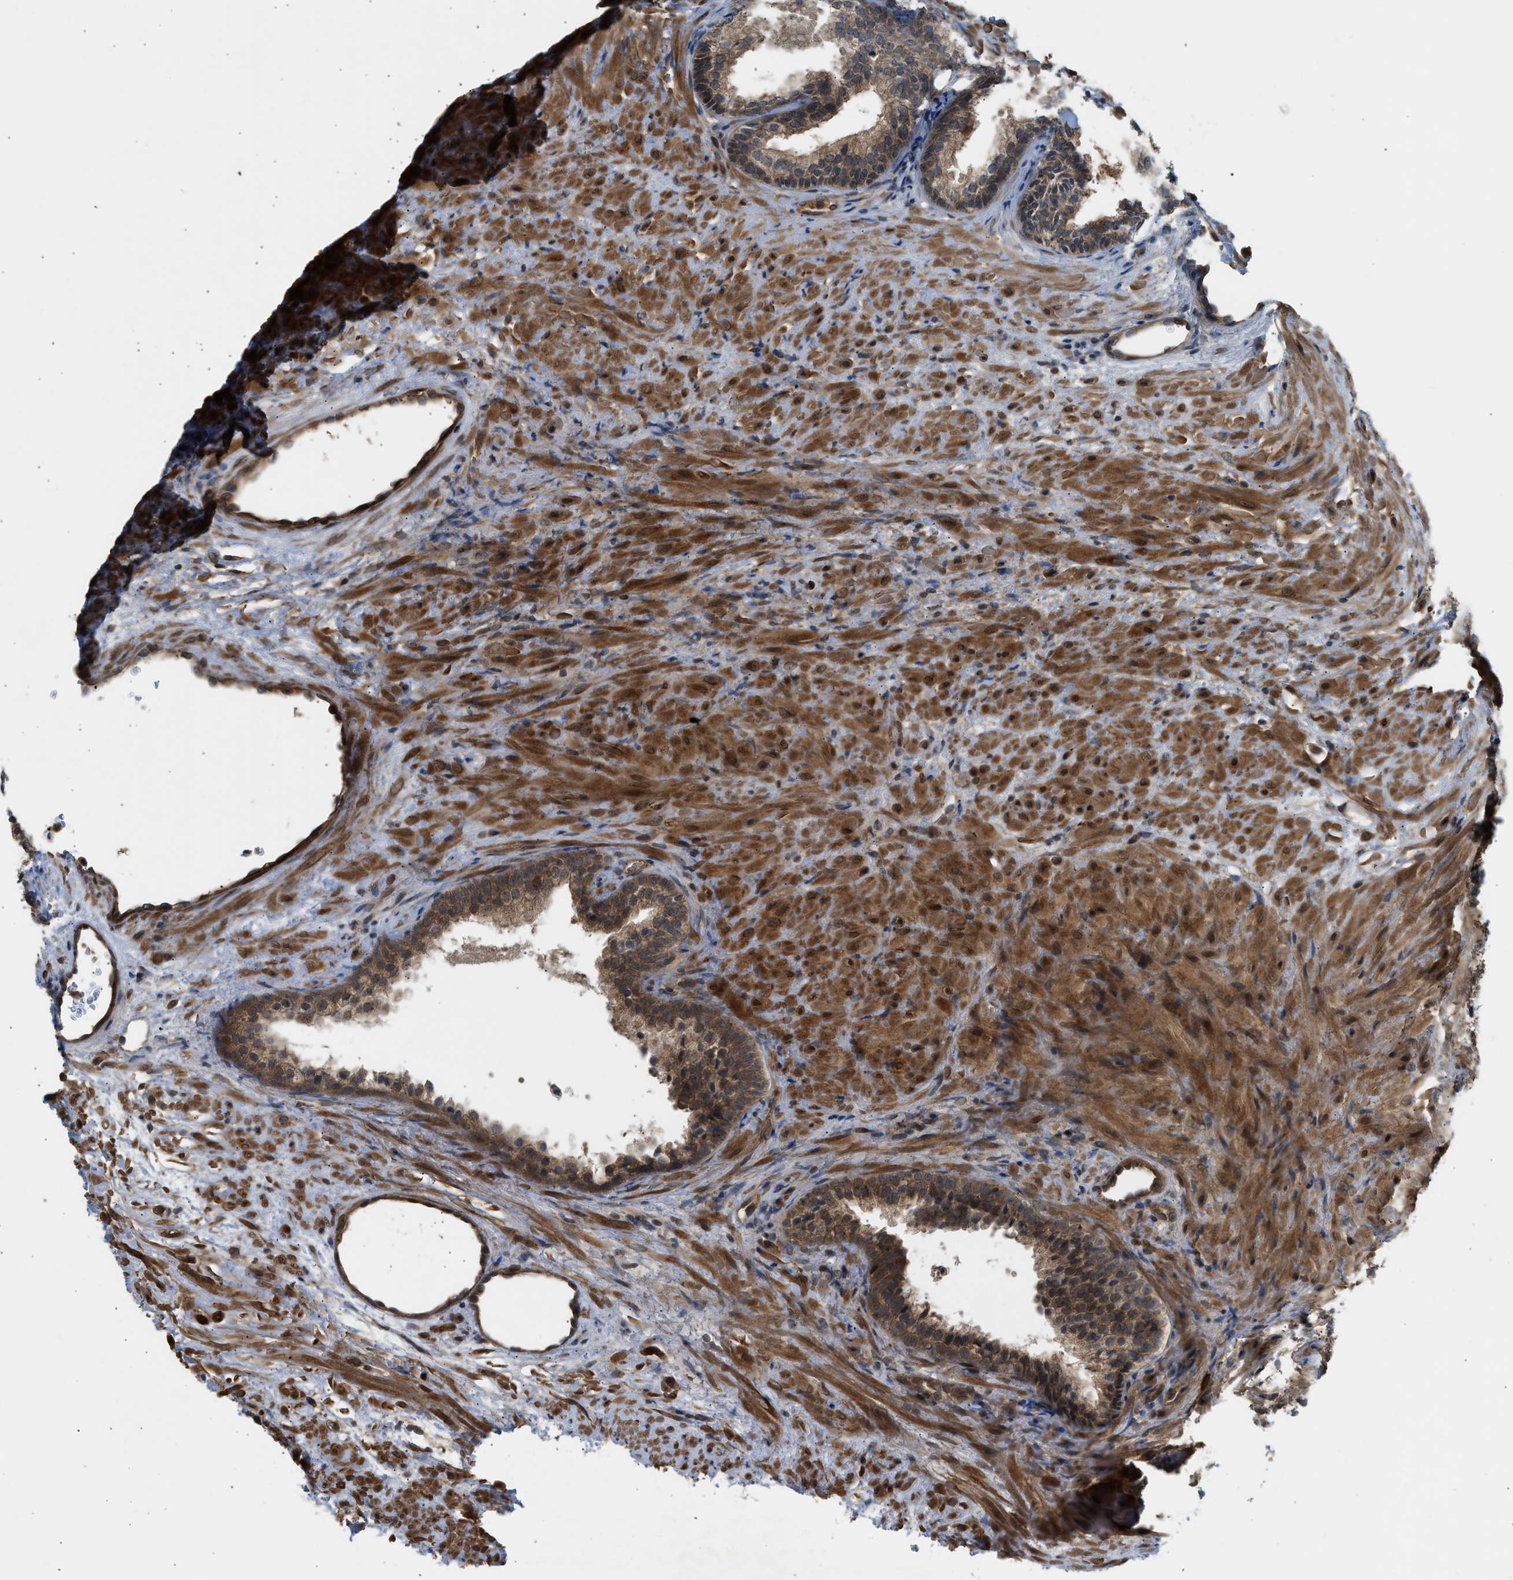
{"staining": {"intensity": "moderate", "quantity": ">75%", "location": "cytoplasmic/membranous"}, "tissue": "prostate", "cell_type": "Glandular cells", "image_type": "normal", "snomed": [{"axis": "morphology", "description": "Normal tissue, NOS"}, {"axis": "topography", "description": "Prostate"}], "caption": "Immunohistochemistry (IHC) of benign human prostate demonstrates medium levels of moderate cytoplasmic/membranous staining in approximately >75% of glandular cells. The staining is performed using DAB (3,3'-diaminobenzidine) brown chromogen to label protein expression. The nuclei are counter-stained blue using hematoxylin.", "gene": "ADCY8", "patient": {"sex": "male", "age": 76}}